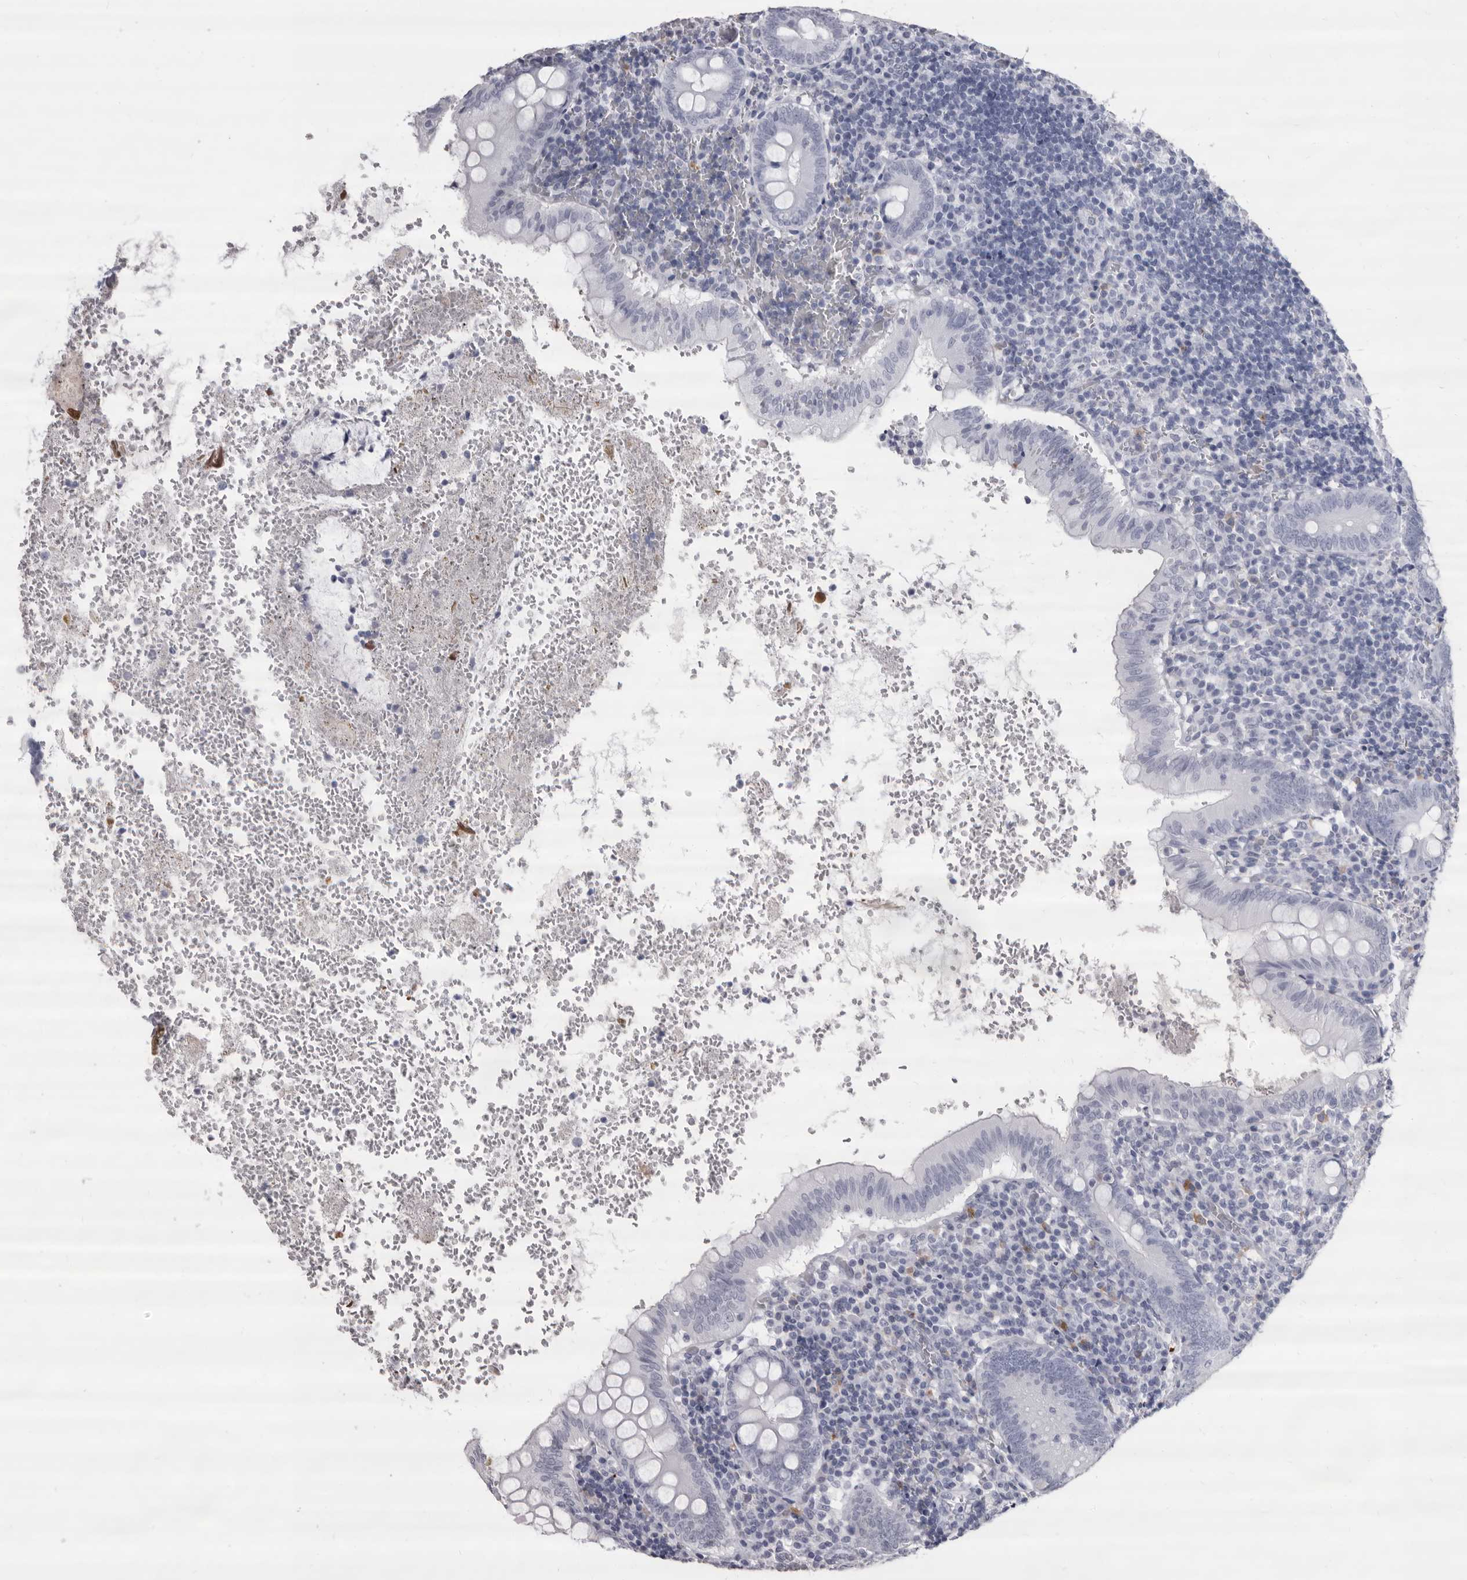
{"staining": {"intensity": "negative", "quantity": "none", "location": "none"}, "tissue": "appendix", "cell_type": "Glandular cells", "image_type": "normal", "snomed": [{"axis": "morphology", "description": "Normal tissue, NOS"}, {"axis": "topography", "description": "Appendix"}], "caption": "This micrograph is of normal appendix stained with IHC to label a protein in brown with the nuclei are counter-stained blue. There is no positivity in glandular cells. (Stains: DAB immunohistochemistry (IHC) with hematoxylin counter stain, Microscopy: brightfield microscopy at high magnification).", "gene": "GZMH", "patient": {"sex": "male", "age": 8}}